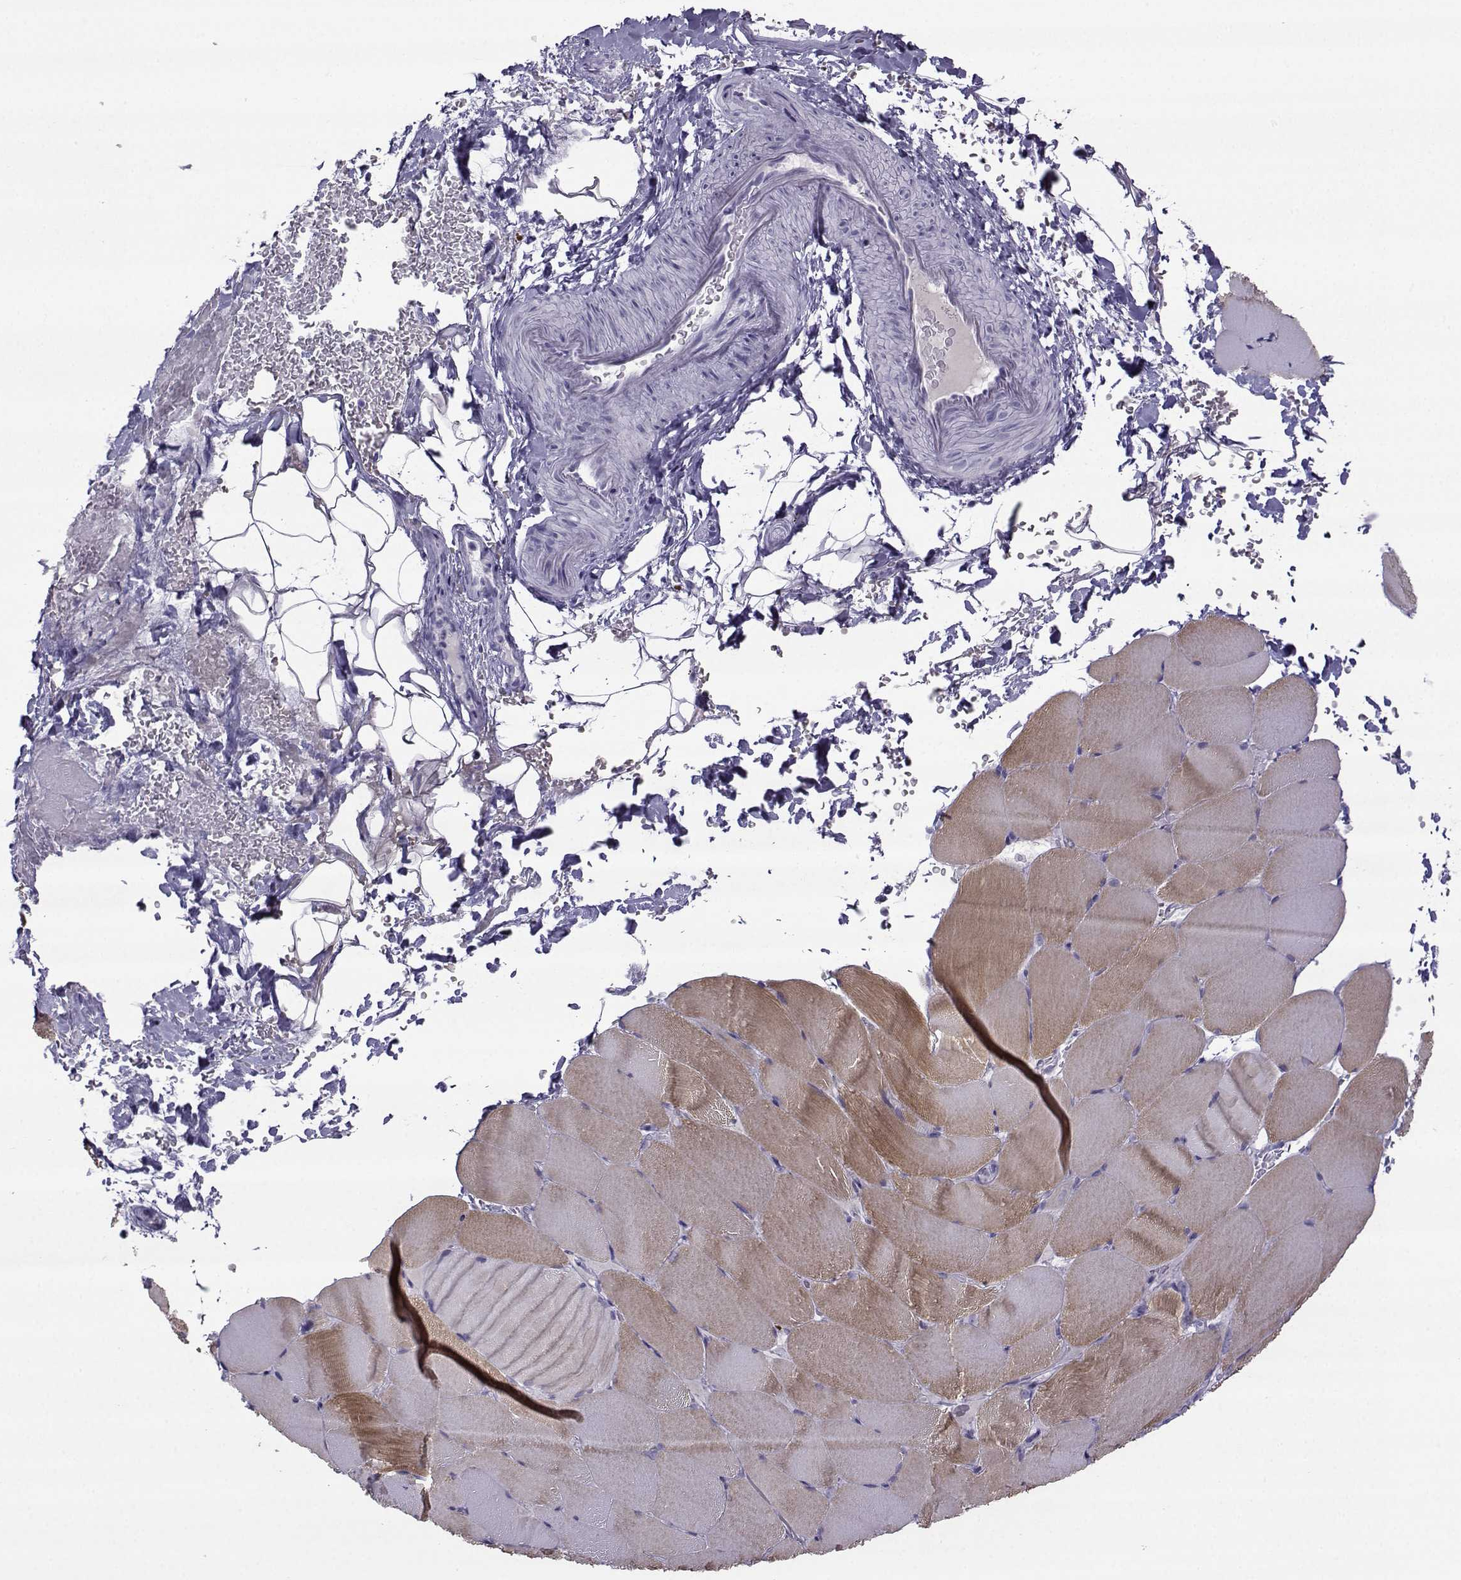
{"staining": {"intensity": "moderate", "quantity": "25%-75%", "location": "cytoplasmic/membranous"}, "tissue": "skeletal muscle", "cell_type": "Myocytes", "image_type": "normal", "snomed": [{"axis": "morphology", "description": "Normal tissue, NOS"}, {"axis": "topography", "description": "Skeletal muscle"}], "caption": "Myocytes show medium levels of moderate cytoplasmic/membranous staining in about 25%-75% of cells in benign human skeletal muscle.", "gene": "ARMC2", "patient": {"sex": "female", "age": 37}}